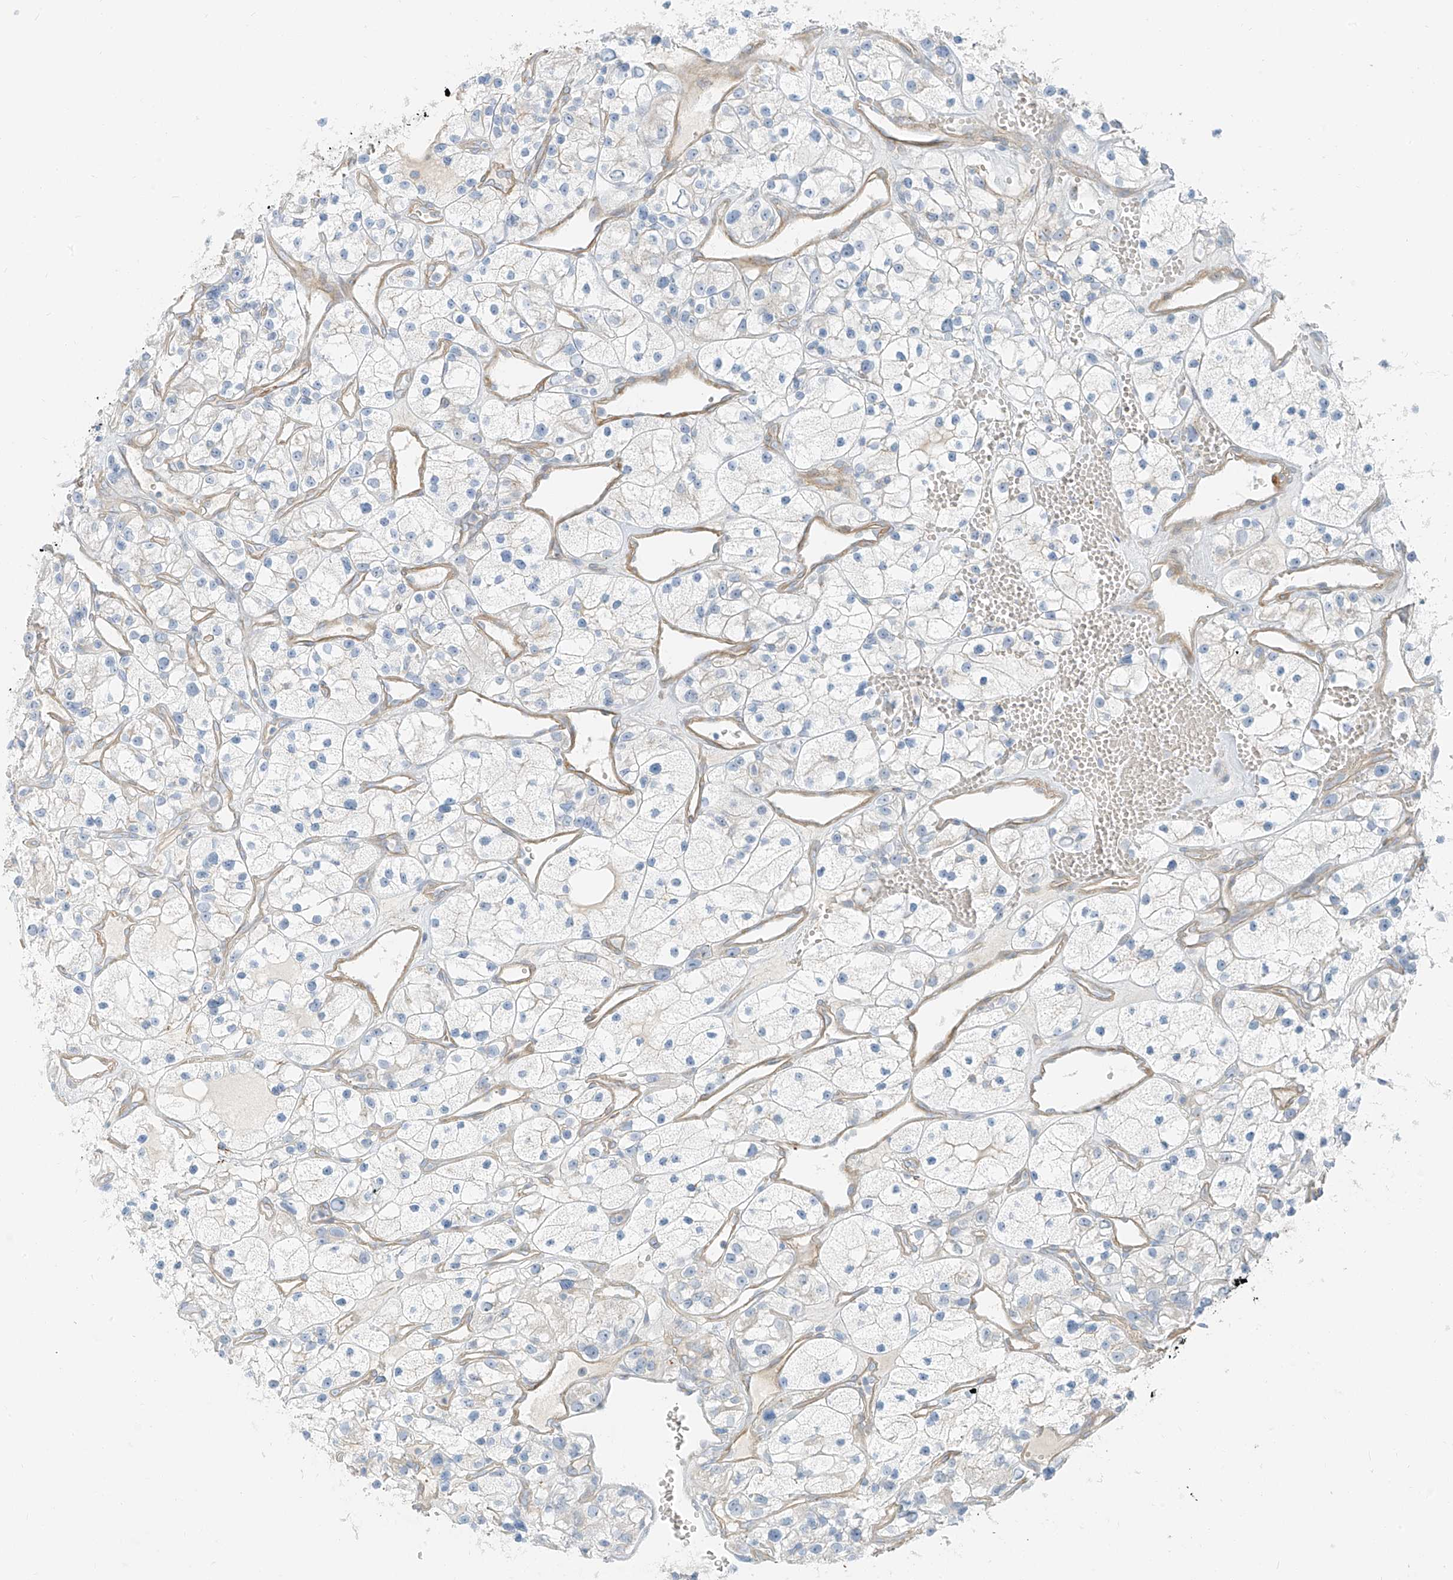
{"staining": {"intensity": "negative", "quantity": "none", "location": "none"}, "tissue": "renal cancer", "cell_type": "Tumor cells", "image_type": "cancer", "snomed": [{"axis": "morphology", "description": "Adenocarcinoma, NOS"}, {"axis": "topography", "description": "Kidney"}], "caption": "The photomicrograph shows no staining of tumor cells in adenocarcinoma (renal).", "gene": "SMCP", "patient": {"sex": "female", "age": 57}}